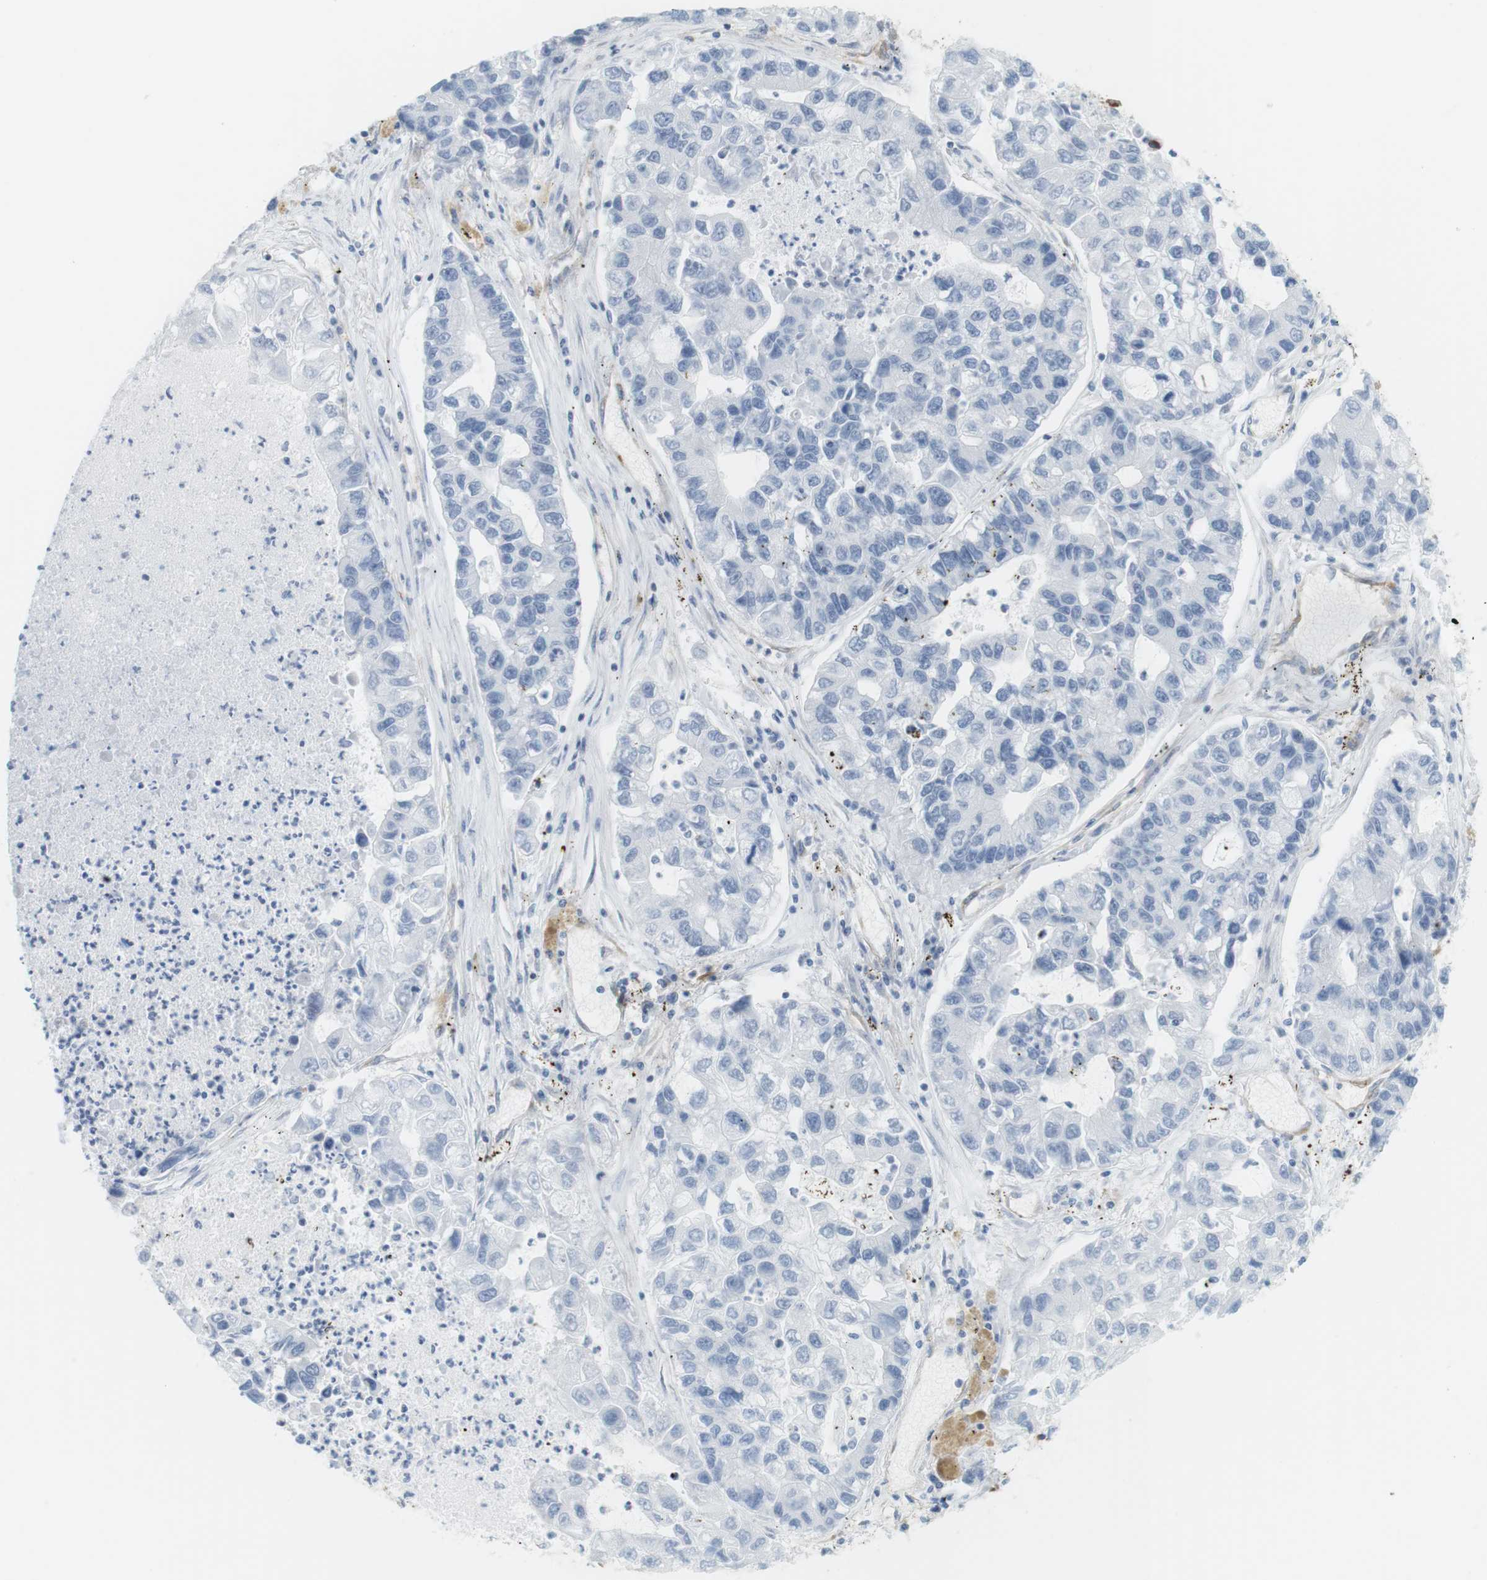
{"staining": {"intensity": "negative", "quantity": "none", "location": "none"}, "tissue": "lung cancer", "cell_type": "Tumor cells", "image_type": "cancer", "snomed": [{"axis": "morphology", "description": "Adenocarcinoma, NOS"}, {"axis": "topography", "description": "Lung"}], "caption": "This photomicrograph is of adenocarcinoma (lung) stained with immunohistochemistry (IHC) to label a protein in brown with the nuclei are counter-stained blue. There is no positivity in tumor cells.", "gene": "F2R", "patient": {"sex": "female", "age": 51}}